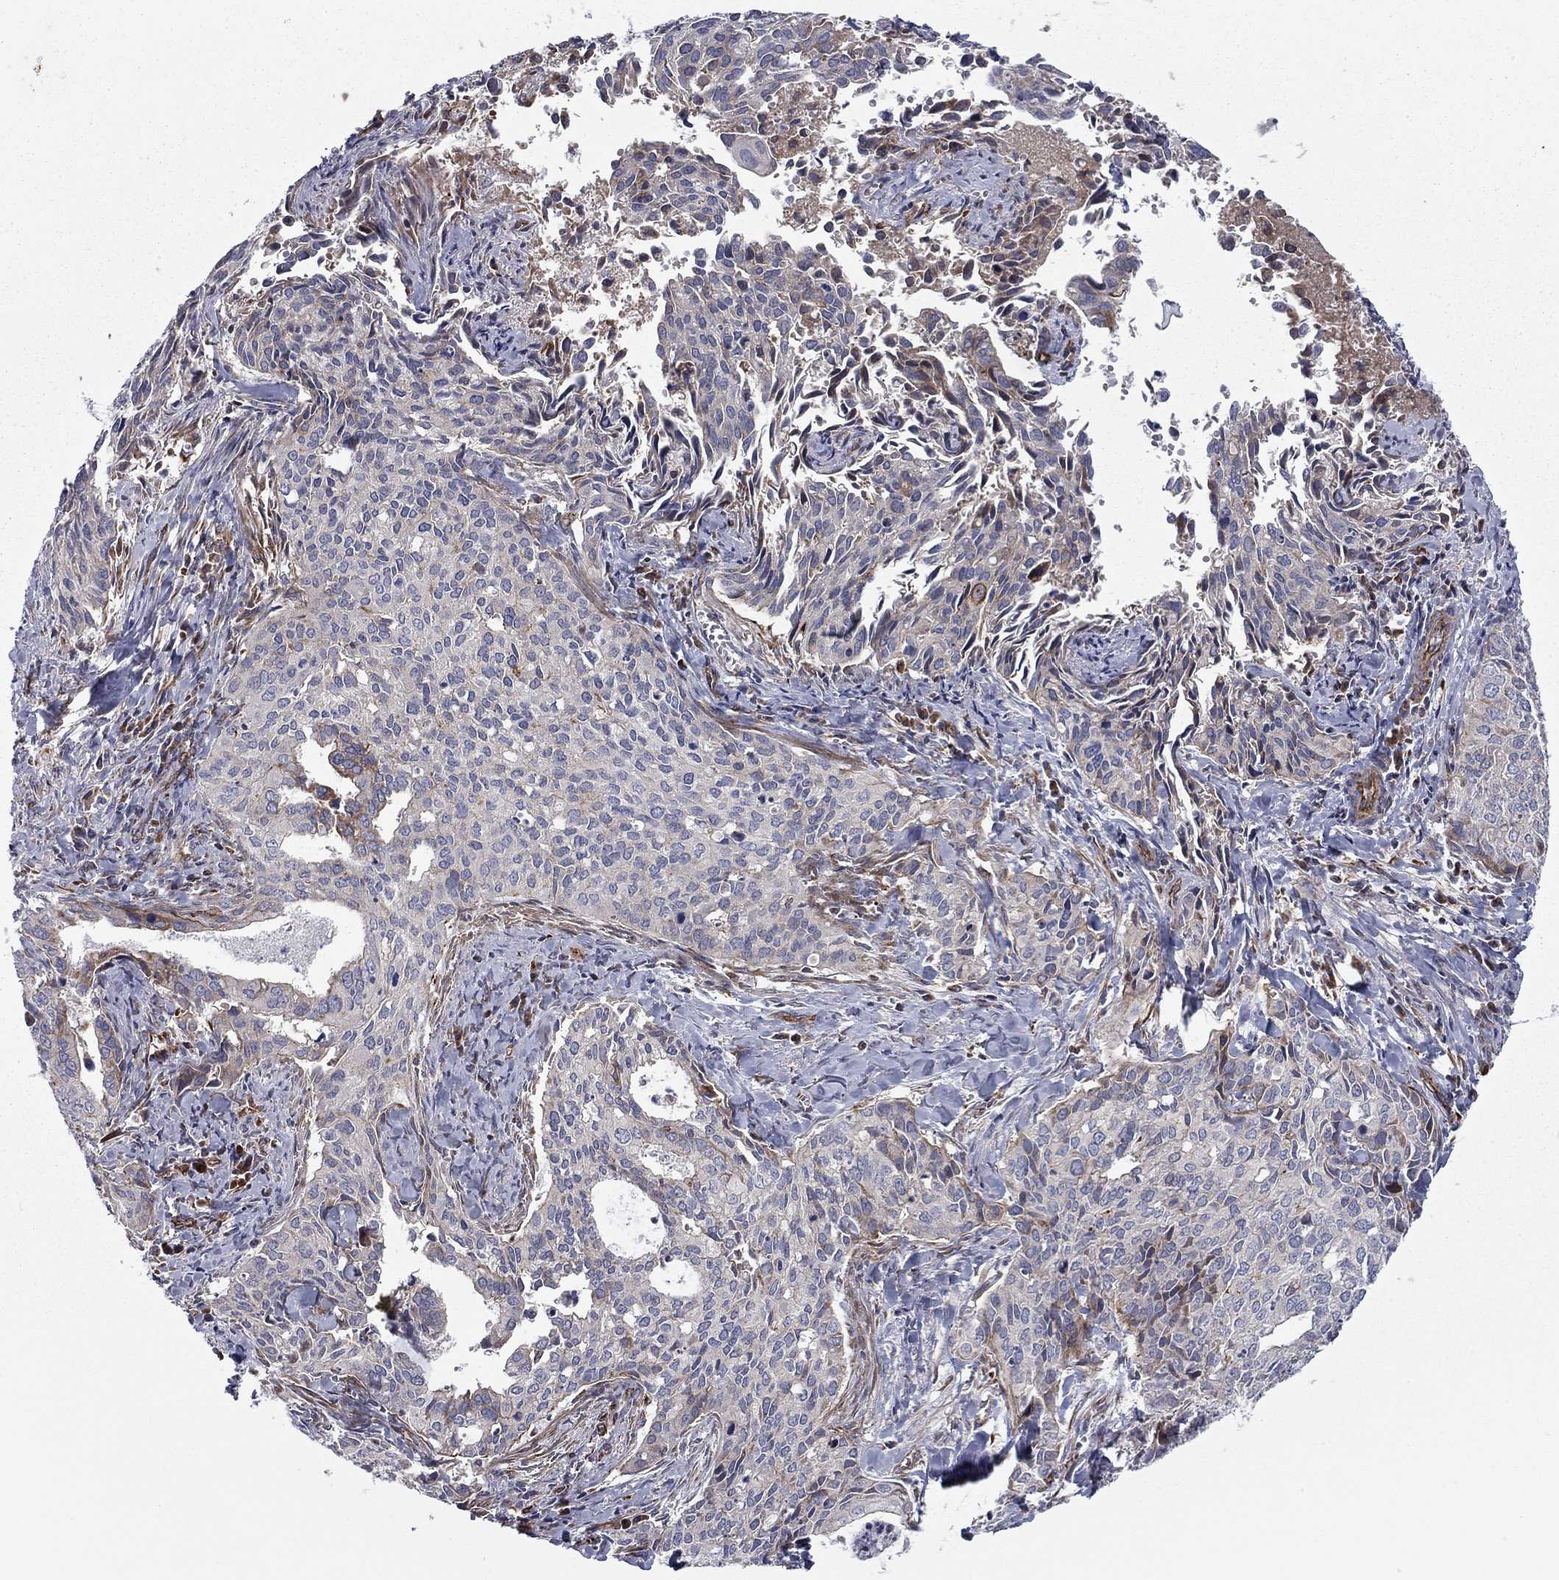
{"staining": {"intensity": "negative", "quantity": "none", "location": "none"}, "tissue": "cervical cancer", "cell_type": "Tumor cells", "image_type": "cancer", "snomed": [{"axis": "morphology", "description": "Squamous cell carcinoma, NOS"}, {"axis": "topography", "description": "Cervix"}], "caption": "Human squamous cell carcinoma (cervical) stained for a protein using immunohistochemistry (IHC) reveals no staining in tumor cells.", "gene": "CLSTN1", "patient": {"sex": "female", "age": 29}}